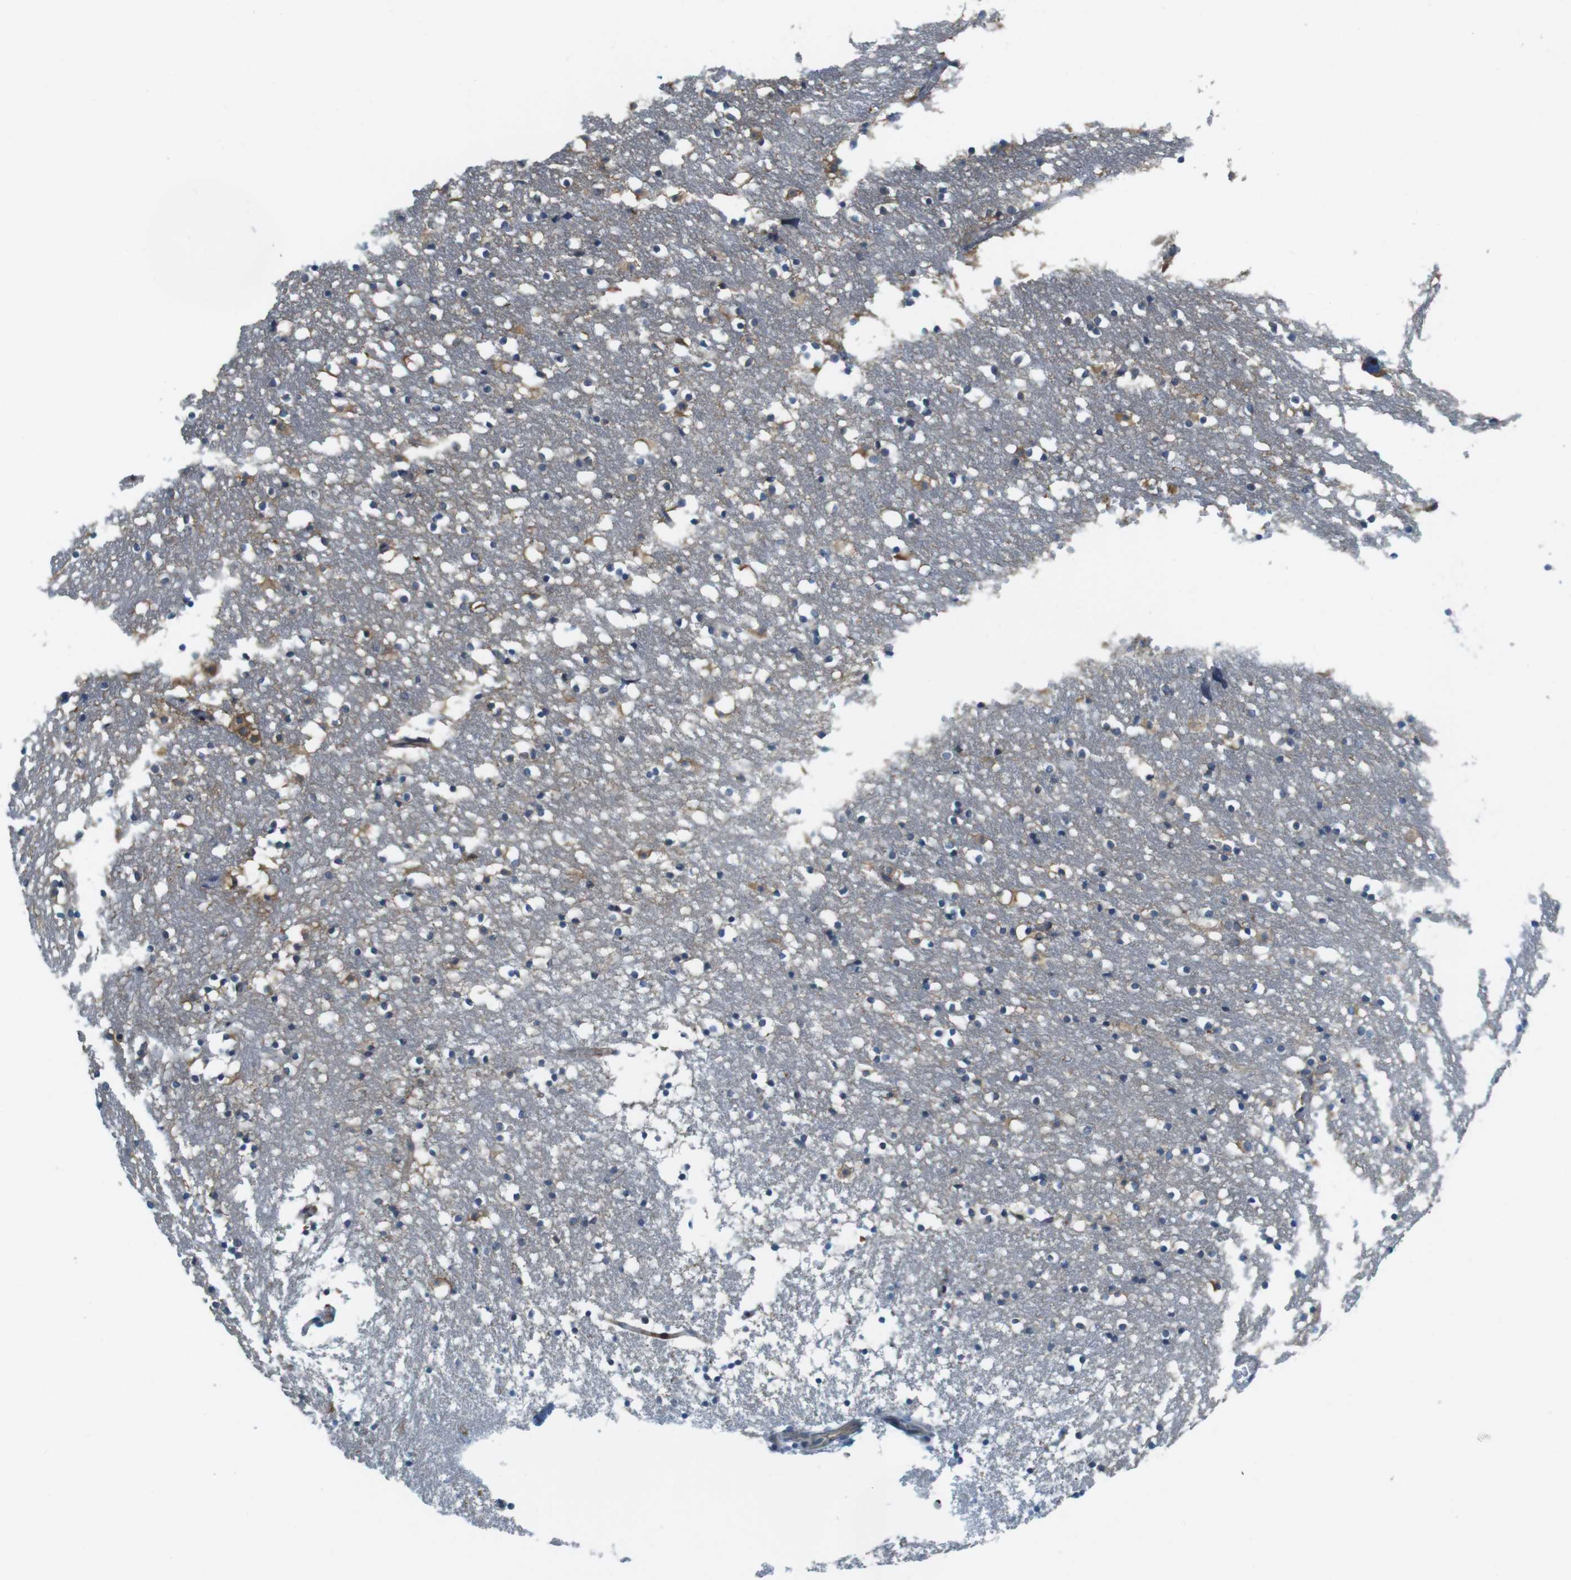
{"staining": {"intensity": "moderate", "quantity": "<25%", "location": "cytoplasmic/membranous"}, "tissue": "caudate", "cell_type": "Glial cells", "image_type": "normal", "snomed": [{"axis": "morphology", "description": "Normal tissue, NOS"}, {"axis": "topography", "description": "Lateral ventricle wall"}], "caption": "Caudate stained with IHC exhibits moderate cytoplasmic/membranous expression in about <25% of glial cells.", "gene": "LRRC3B", "patient": {"sex": "male", "age": 45}}